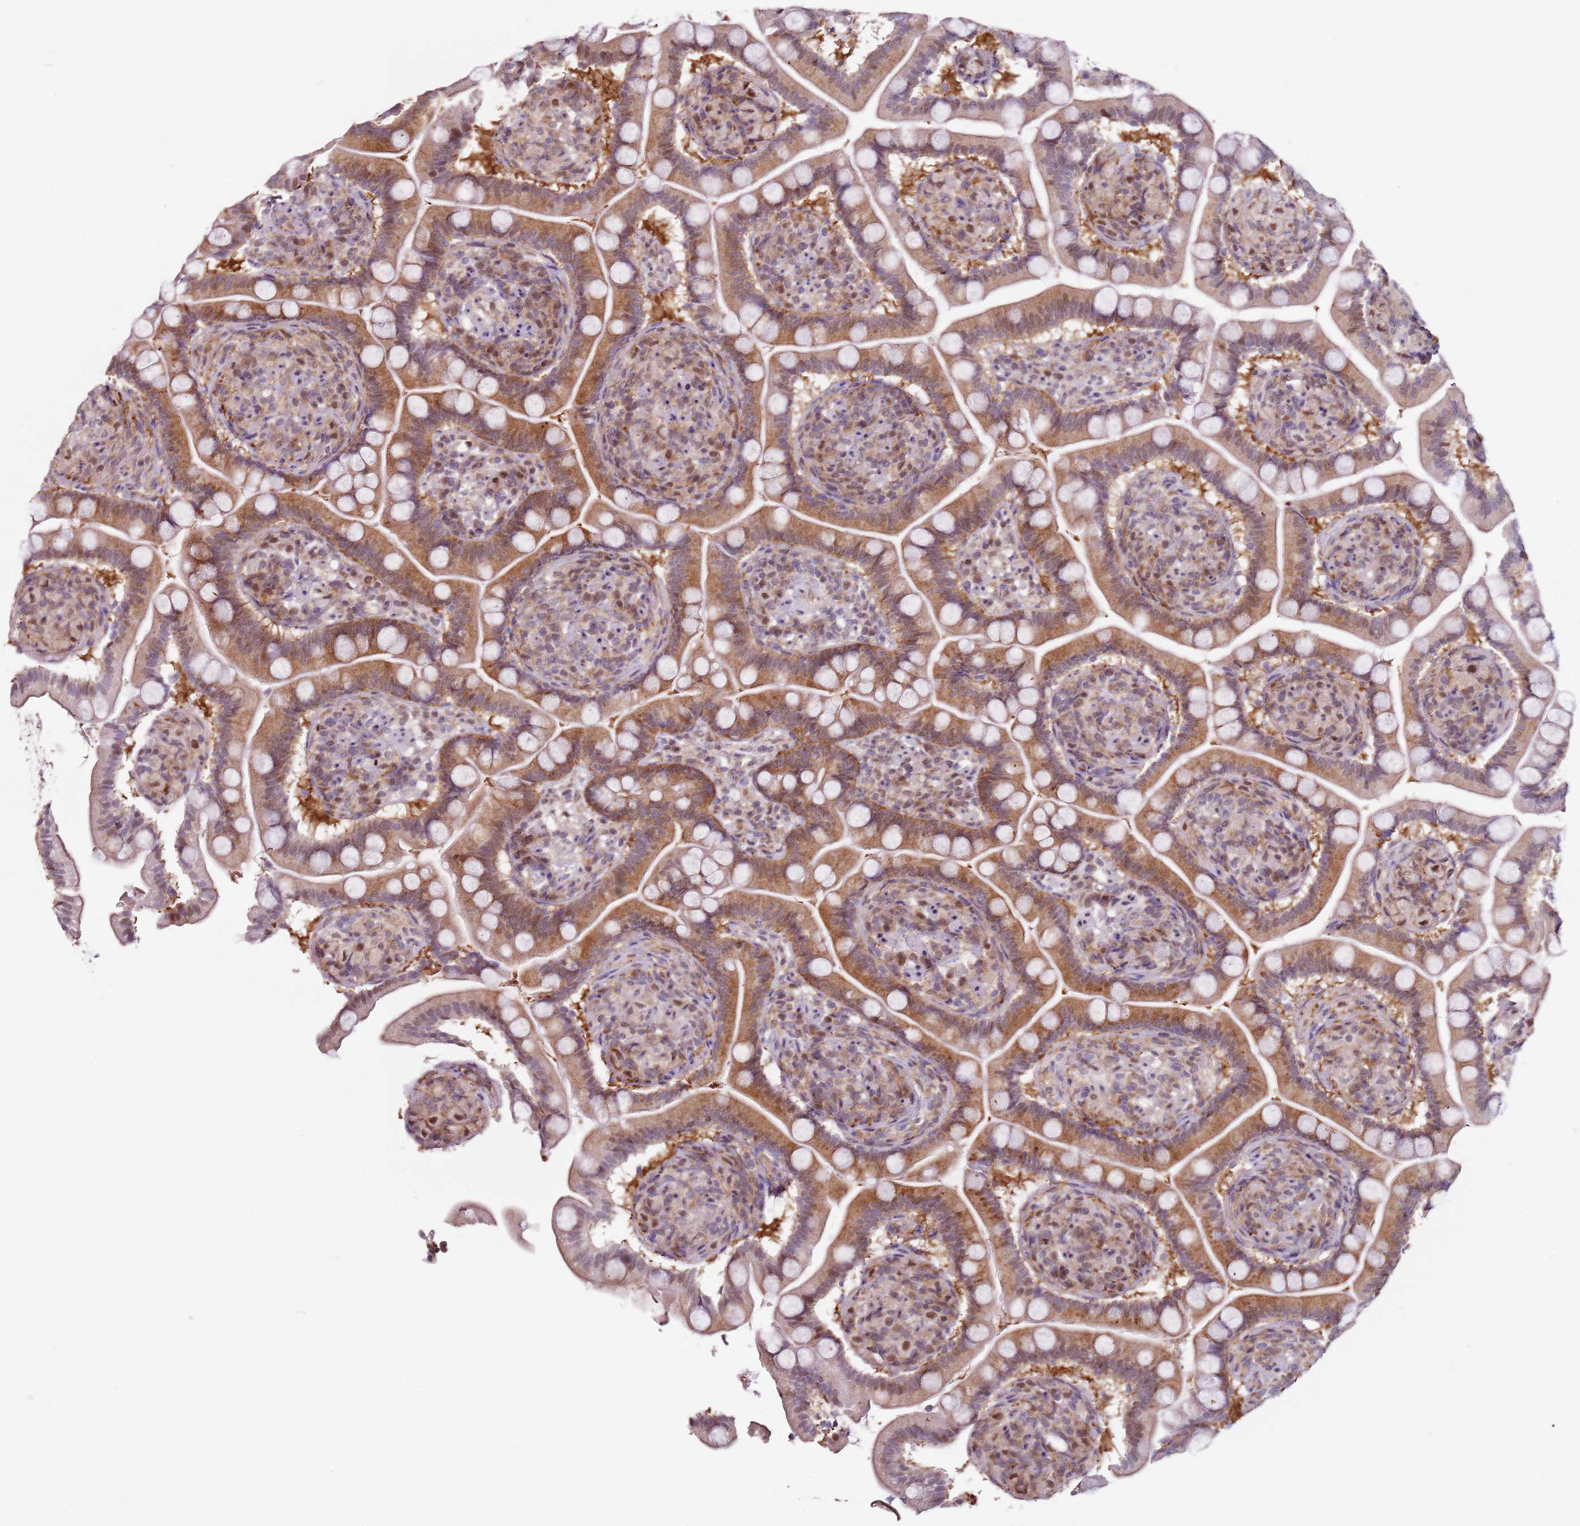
{"staining": {"intensity": "moderate", "quantity": "25%-75%", "location": "cytoplasmic/membranous,nuclear"}, "tissue": "small intestine", "cell_type": "Glandular cells", "image_type": "normal", "snomed": [{"axis": "morphology", "description": "Normal tissue, NOS"}, {"axis": "topography", "description": "Small intestine"}], "caption": "This histopathology image demonstrates normal small intestine stained with IHC to label a protein in brown. The cytoplasmic/membranous,nuclear of glandular cells show moderate positivity for the protein. Nuclei are counter-stained blue.", "gene": "PSMD4", "patient": {"sex": "female", "age": 64}}